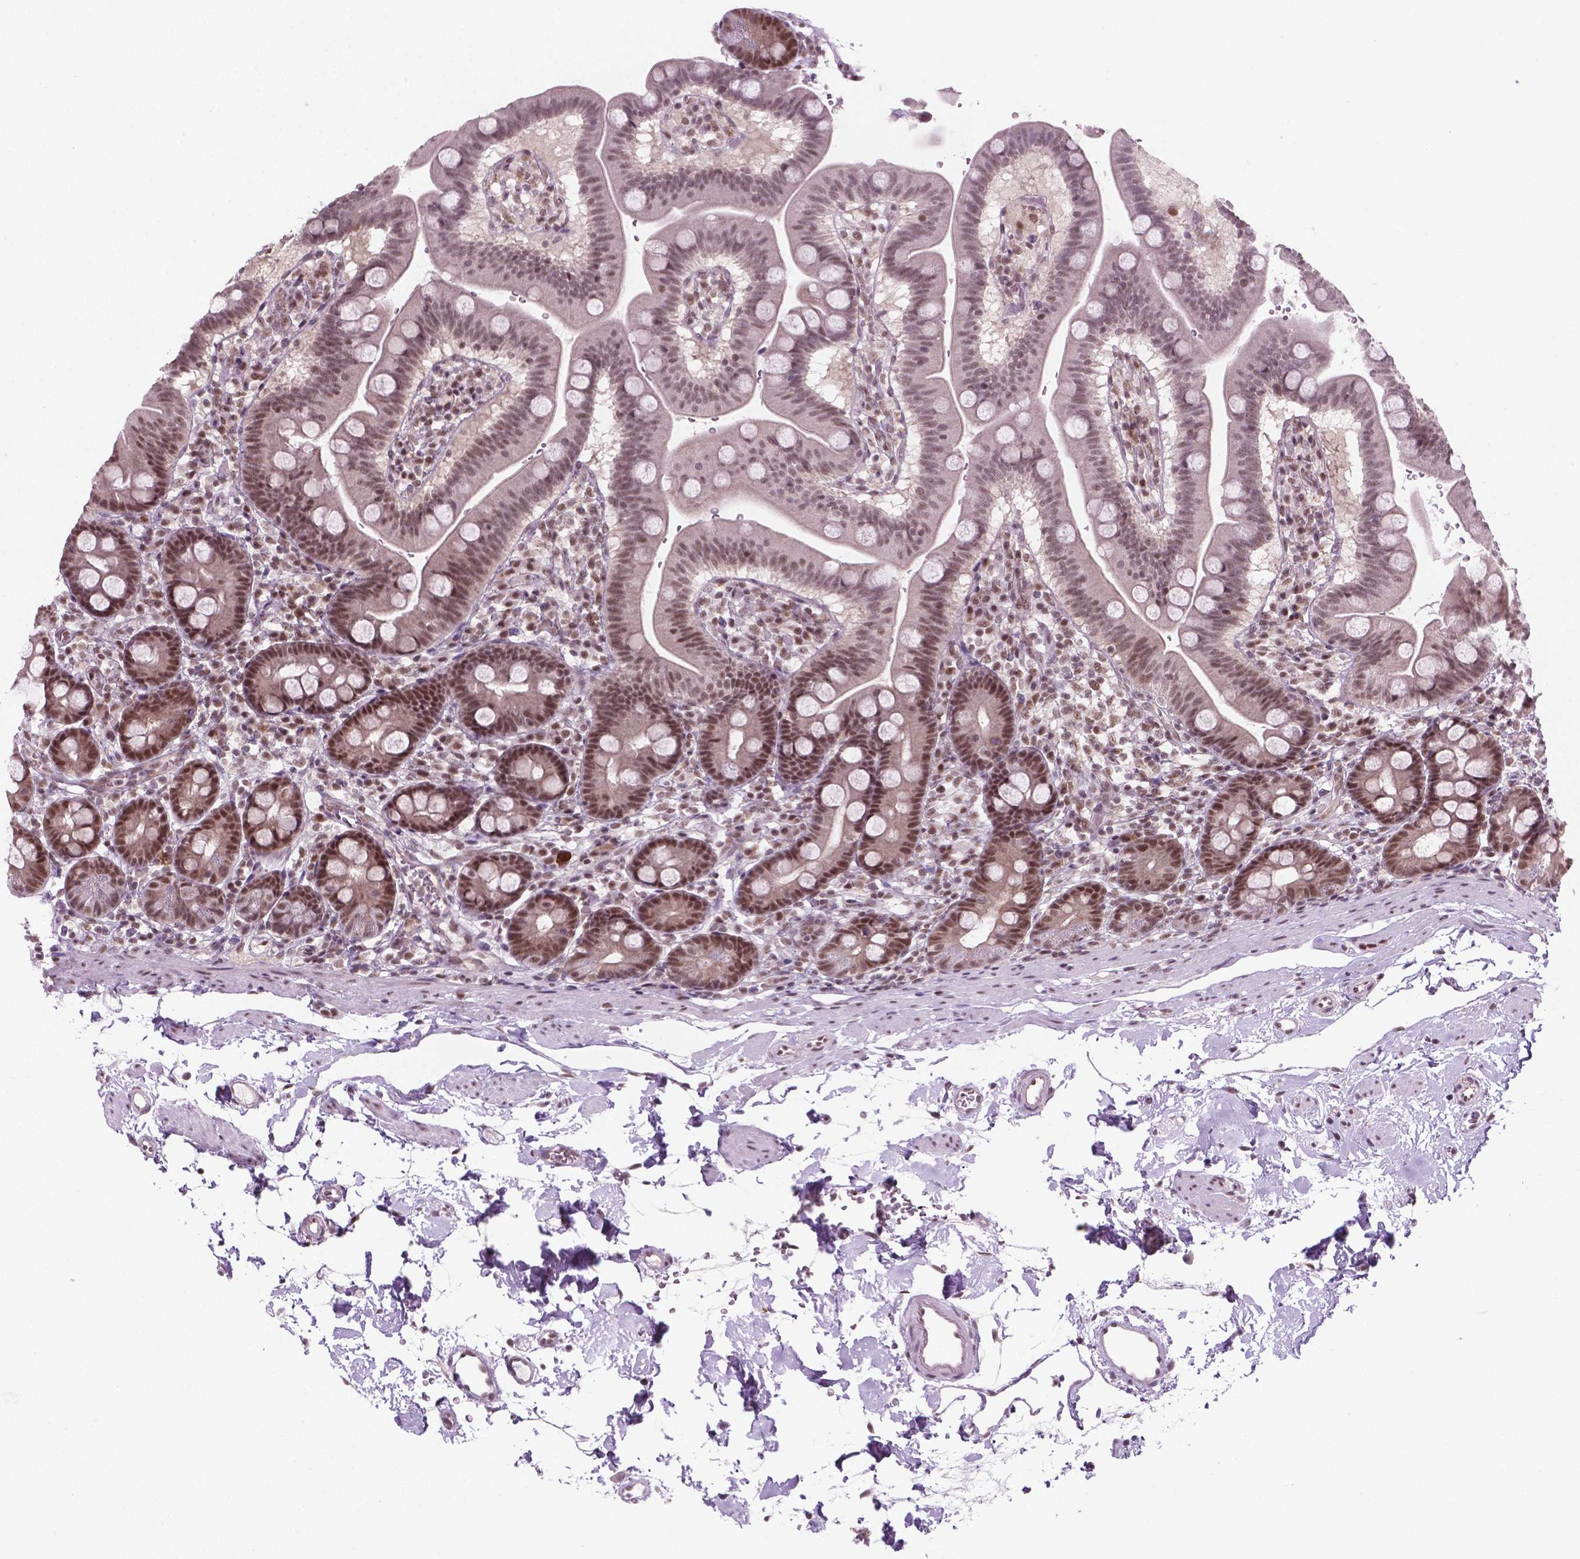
{"staining": {"intensity": "moderate", "quantity": ">75%", "location": "nuclear"}, "tissue": "duodenum", "cell_type": "Glandular cells", "image_type": "normal", "snomed": [{"axis": "morphology", "description": "Normal tissue, NOS"}, {"axis": "topography", "description": "Duodenum"}], "caption": "Immunohistochemistry (IHC) of normal duodenum shows medium levels of moderate nuclear positivity in approximately >75% of glandular cells.", "gene": "PHAX", "patient": {"sex": "male", "age": 59}}